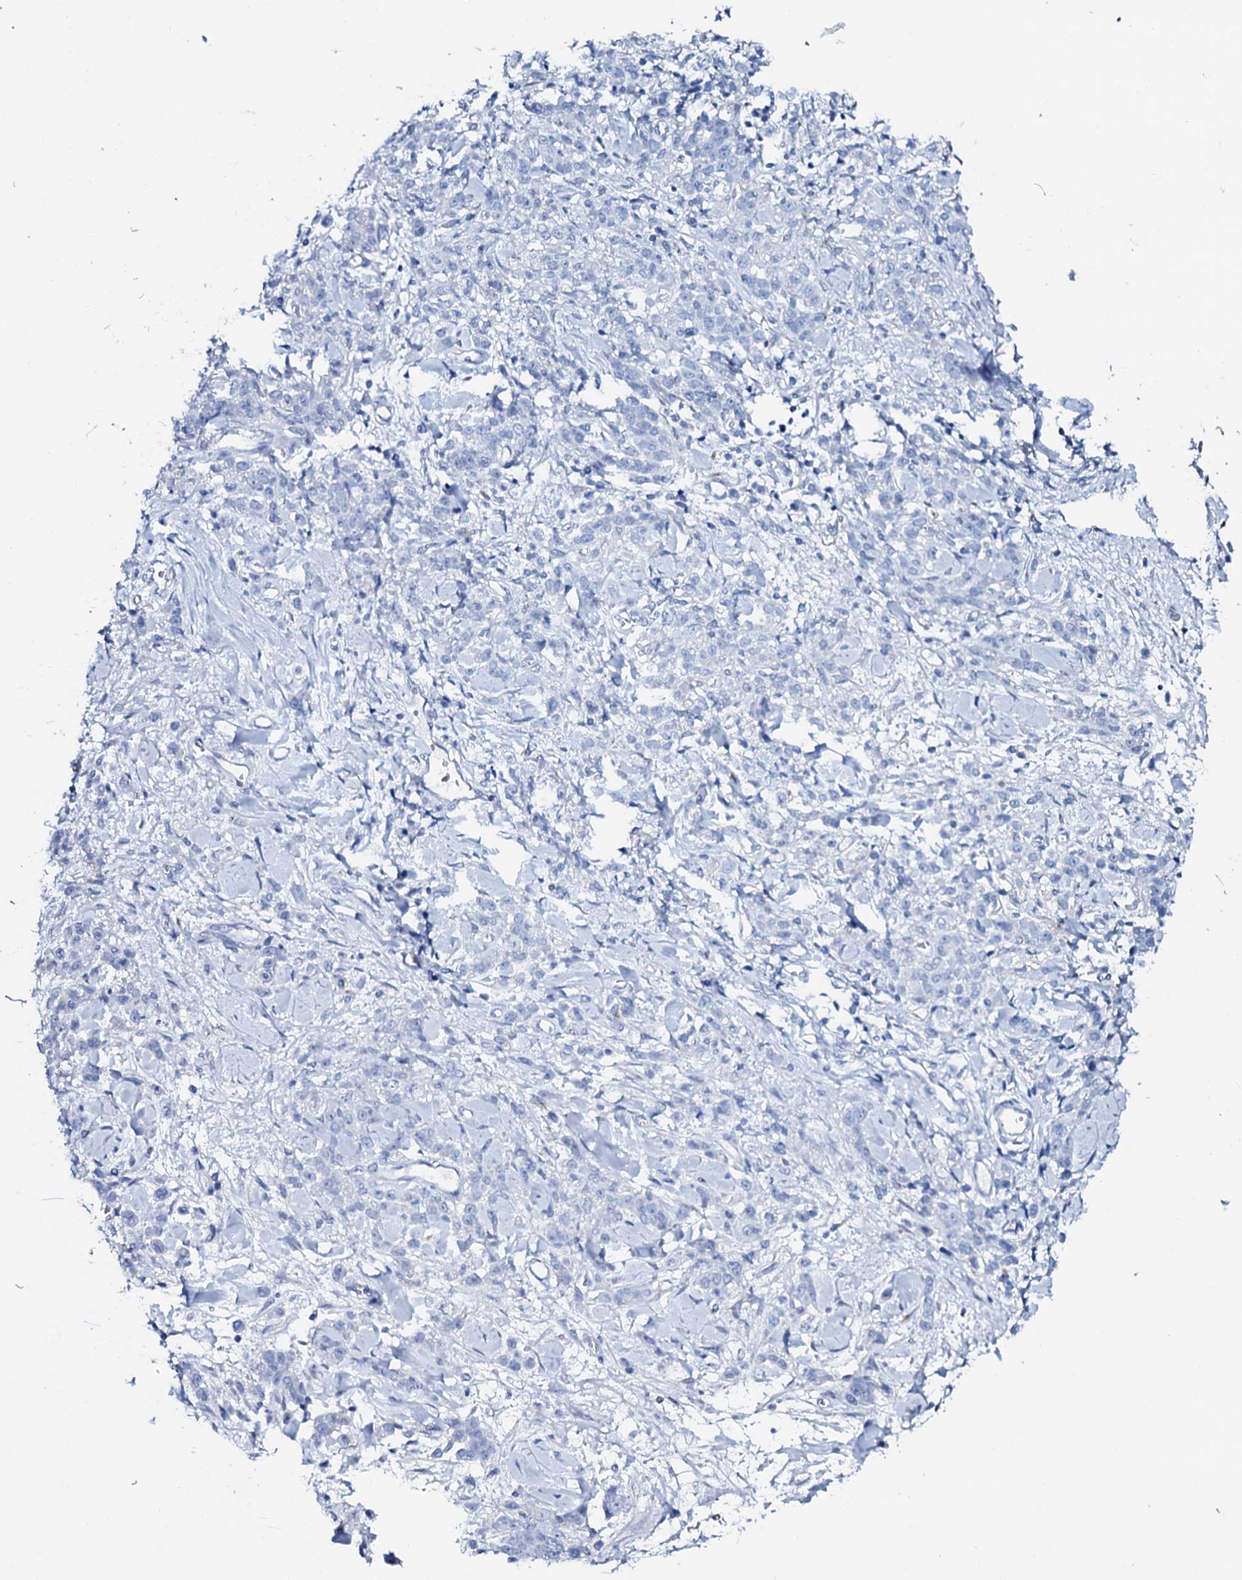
{"staining": {"intensity": "negative", "quantity": "none", "location": "none"}, "tissue": "stomach cancer", "cell_type": "Tumor cells", "image_type": "cancer", "snomed": [{"axis": "morphology", "description": "Normal tissue, NOS"}, {"axis": "morphology", "description": "Adenocarcinoma, NOS"}, {"axis": "topography", "description": "Stomach"}], "caption": "Micrograph shows no protein expression in tumor cells of stomach adenocarcinoma tissue. Brightfield microscopy of immunohistochemistry (IHC) stained with DAB (brown) and hematoxylin (blue), captured at high magnification.", "gene": "AMER2", "patient": {"sex": "male", "age": 82}}